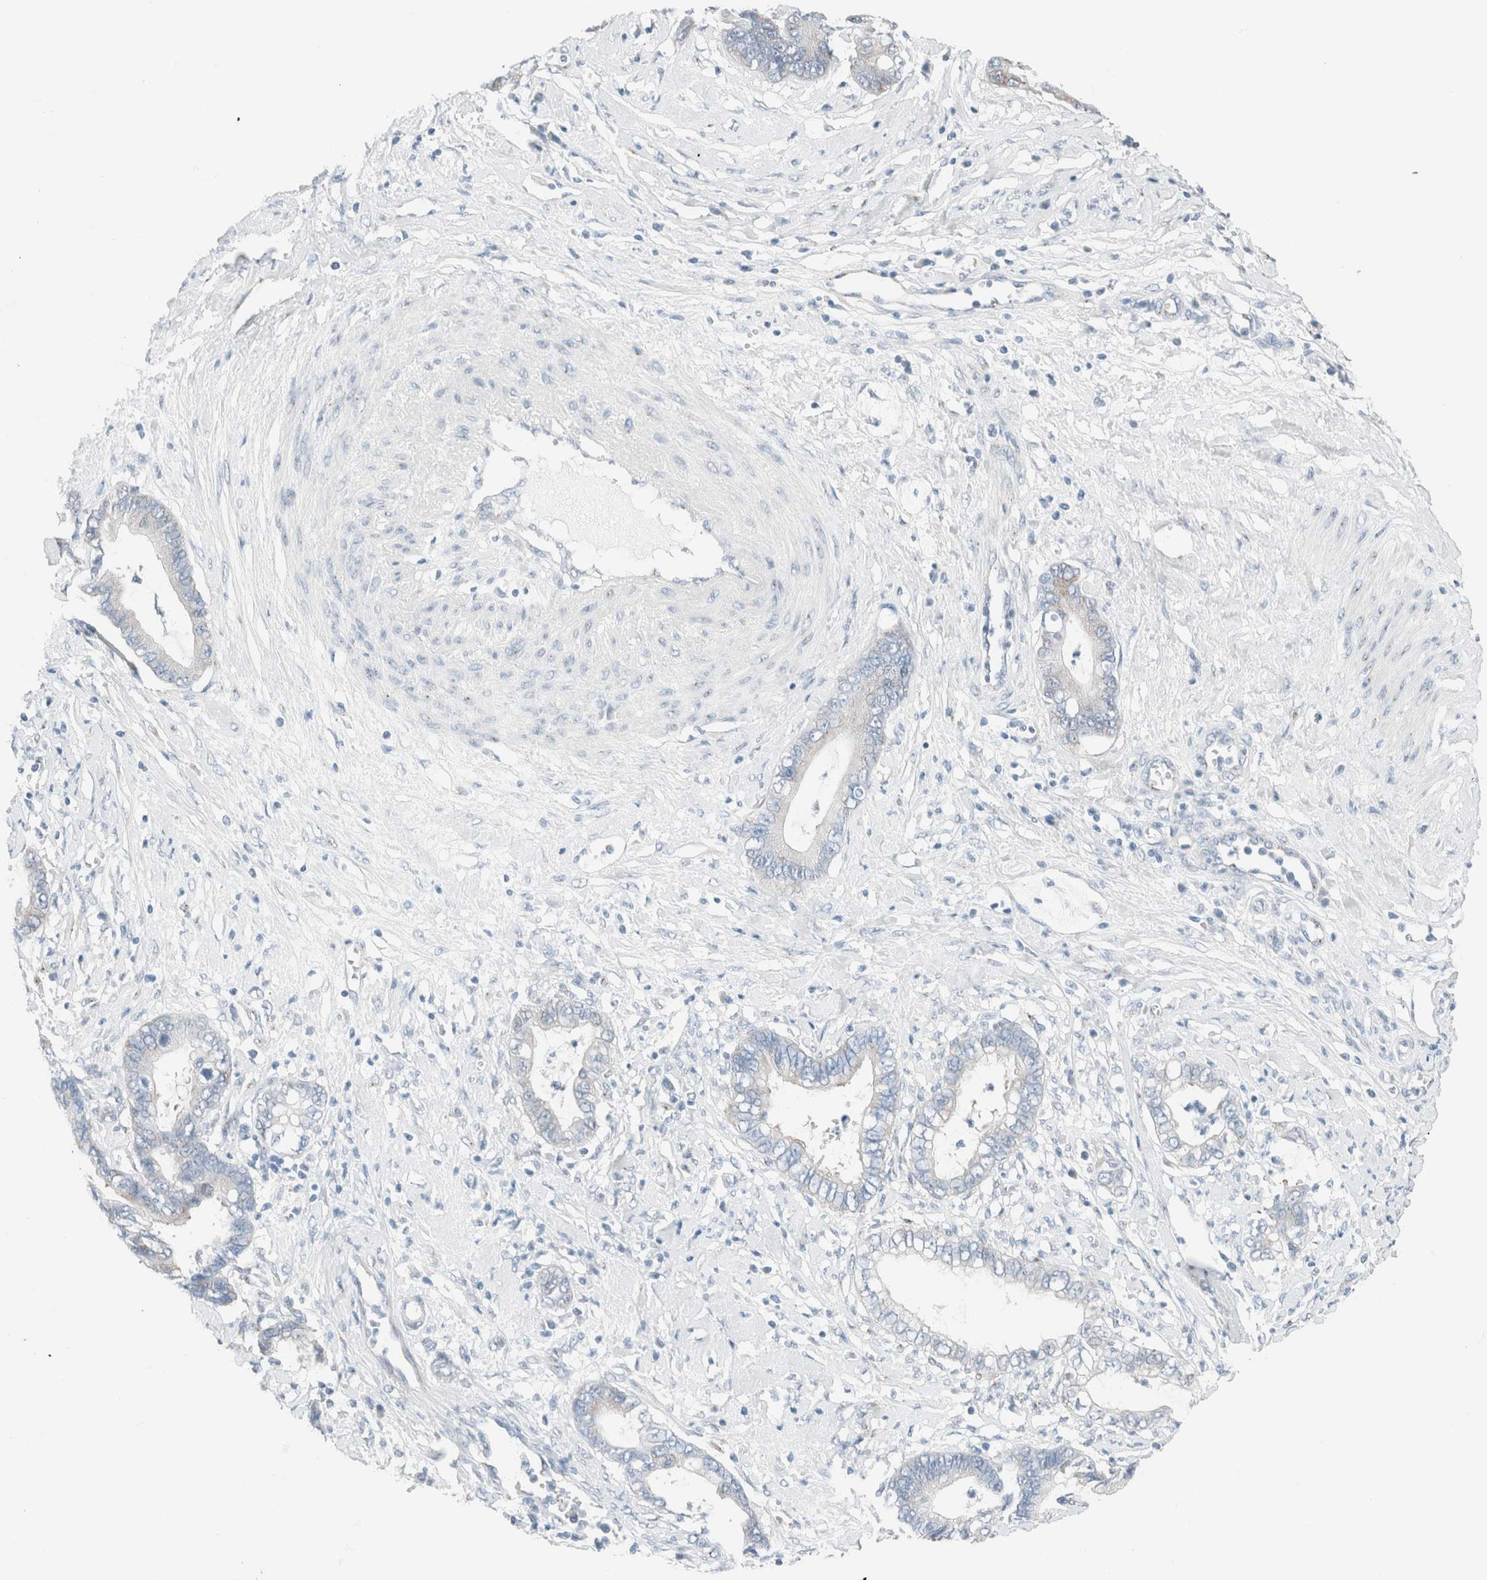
{"staining": {"intensity": "negative", "quantity": "none", "location": "none"}, "tissue": "cervical cancer", "cell_type": "Tumor cells", "image_type": "cancer", "snomed": [{"axis": "morphology", "description": "Adenocarcinoma, NOS"}, {"axis": "topography", "description": "Cervix"}], "caption": "Tumor cells show no significant protein expression in cervical cancer.", "gene": "CASC3", "patient": {"sex": "female", "age": 44}}